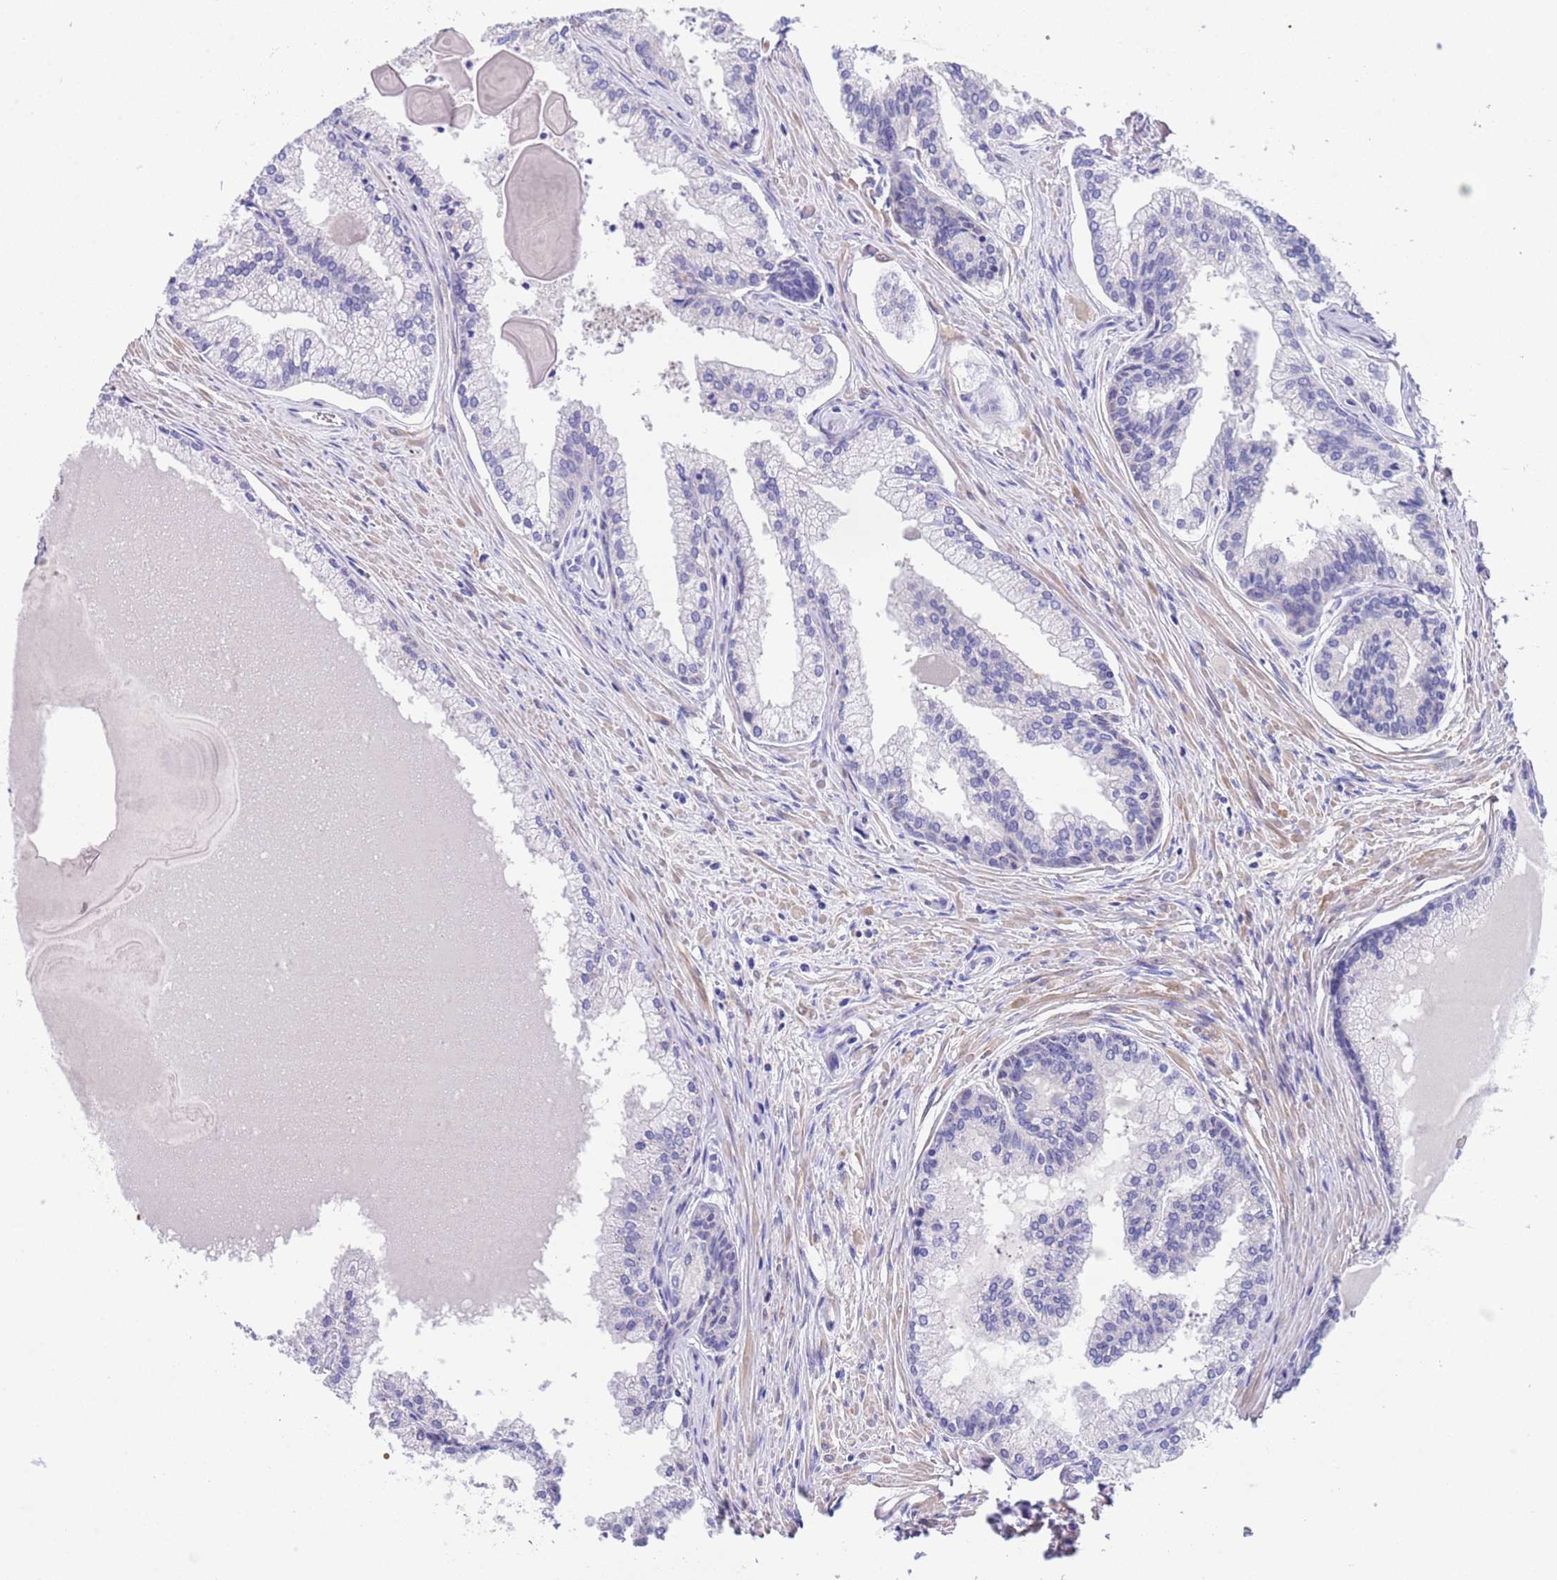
{"staining": {"intensity": "negative", "quantity": "none", "location": "none"}, "tissue": "prostate cancer", "cell_type": "Tumor cells", "image_type": "cancer", "snomed": [{"axis": "morphology", "description": "Adenocarcinoma, High grade"}, {"axis": "topography", "description": "Prostate"}], "caption": "This is an IHC image of prostate cancer. There is no expression in tumor cells.", "gene": "USP38", "patient": {"sex": "male", "age": 68}}